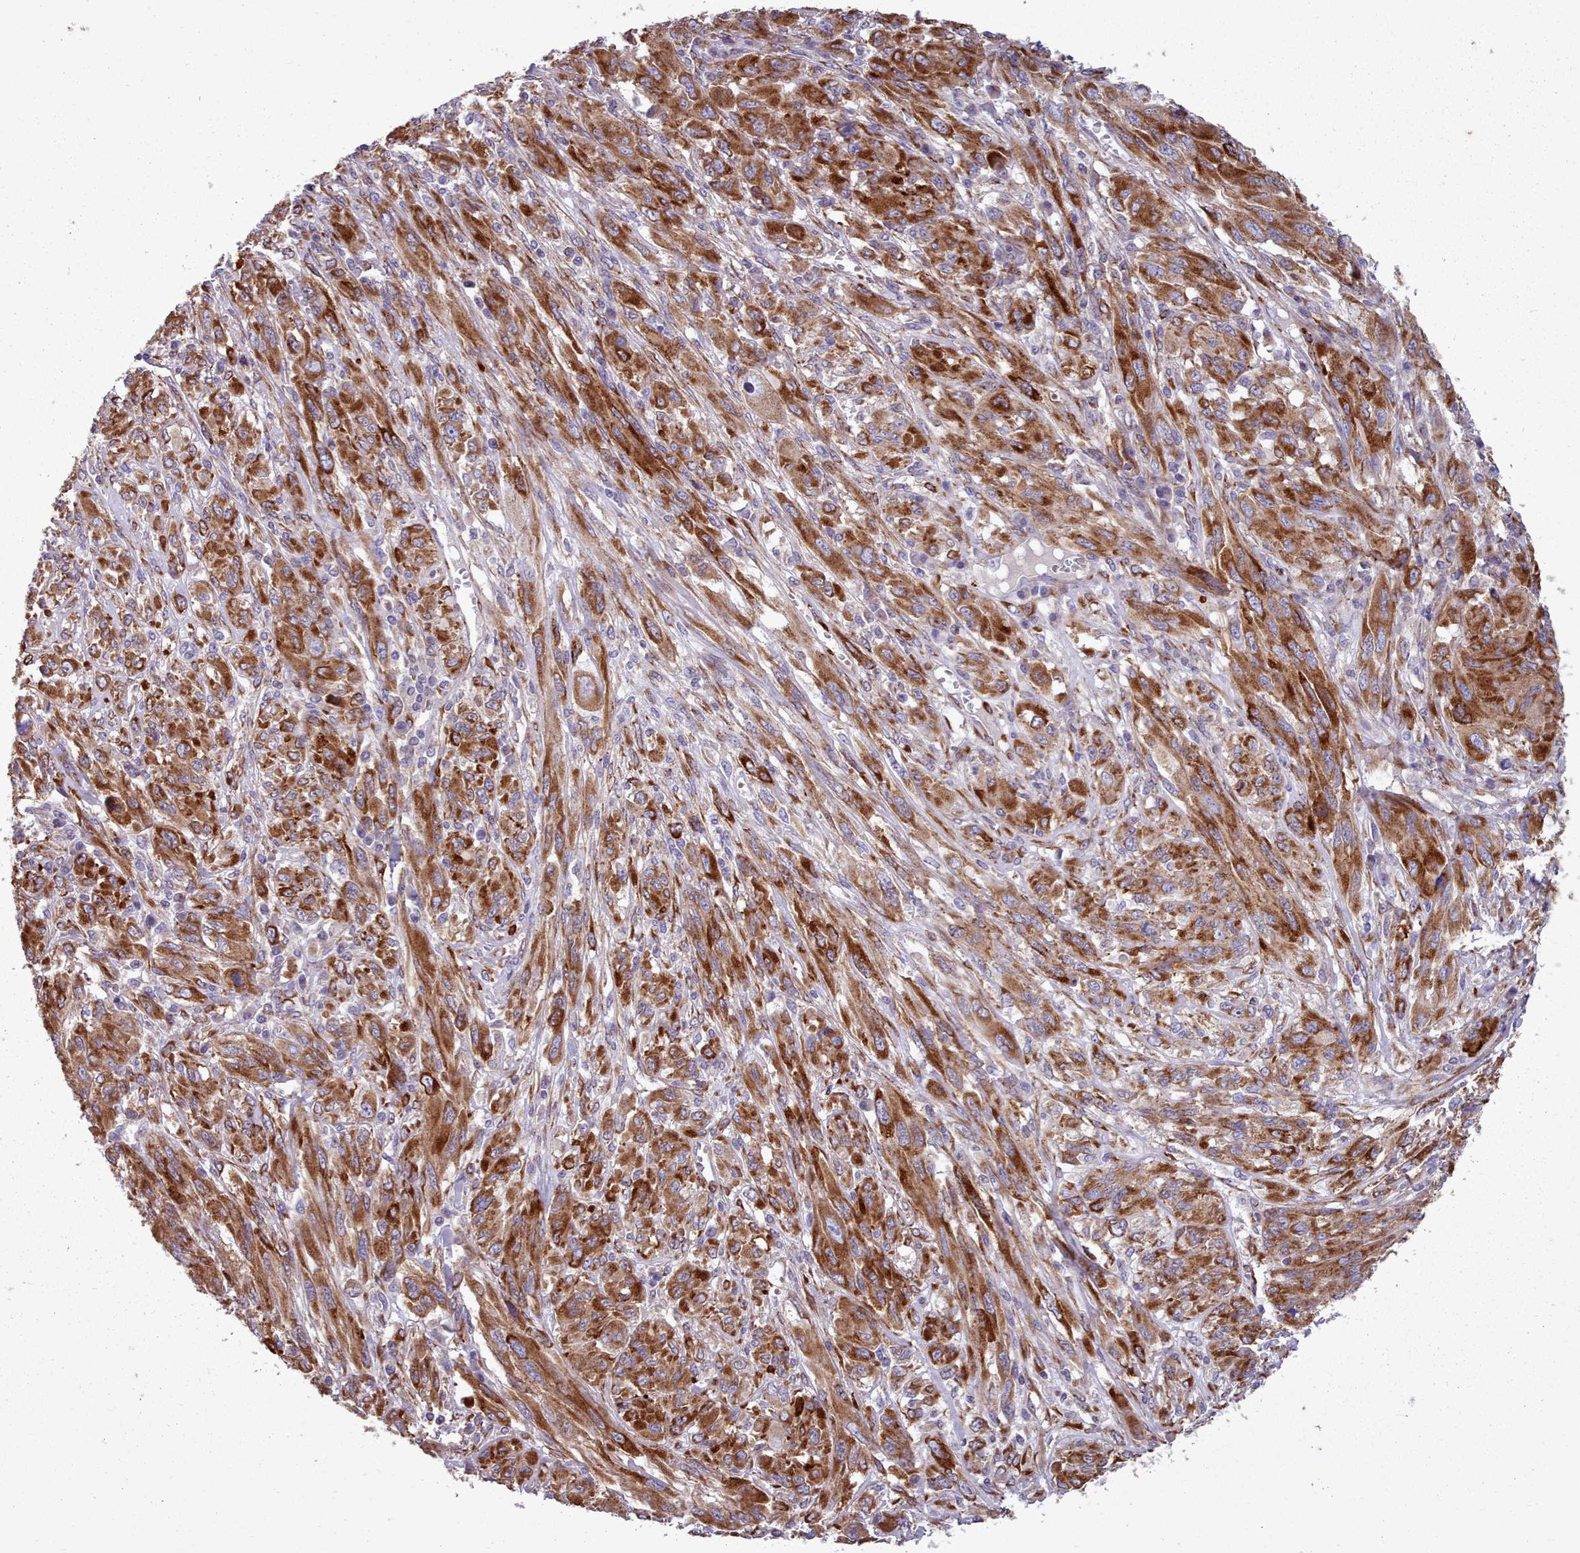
{"staining": {"intensity": "strong", "quantity": ">75%", "location": "cytoplasmic/membranous"}, "tissue": "melanoma", "cell_type": "Tumor cells", "image_type": "cancer", "snomed": [{"axis": "morphology", "description": "Malignant melanoma, NOS"}, {"axis": "topography", "description": "Skin"}], "caption": "Malignant melanoma stained with IHC shows strong cytoplasmic/membranous positivity in approximately >75% of tumor cells.", "gene": "FKBP10", "patient": {"sex": "female", "age": 91}}